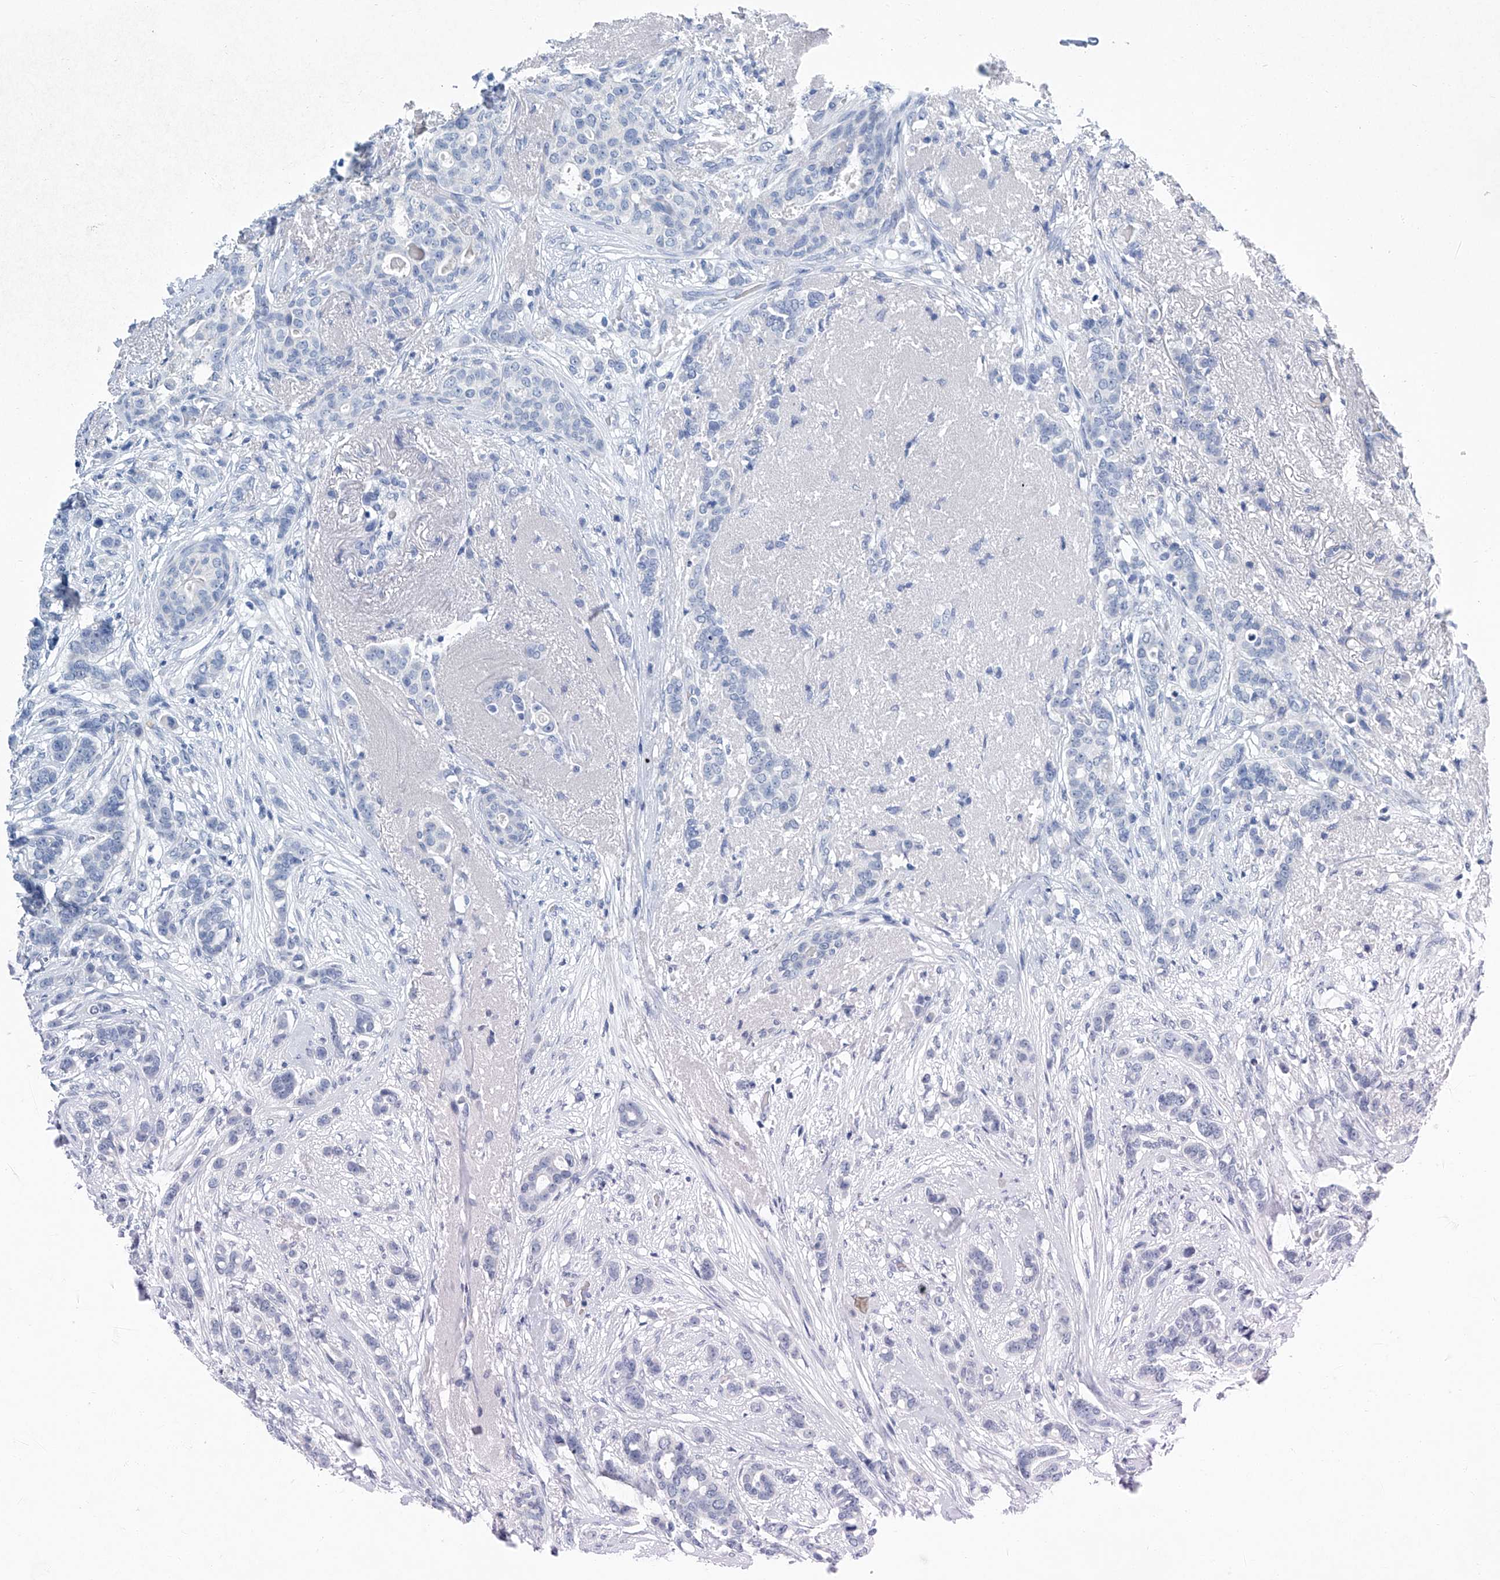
{"staining": {"intensity": "negative", "quantity": "none", "location": "none"}, "tissue": "breast cancer", "cell_type": "Tumor cells", "image_type": "cancer", "snomed": [{"axis": "morphology", "description": "Lobular carcinoma"}, {"axis": "topography", "description": "Breast"}], "caption": "Tumor cells are negative for brown protein staining in breast cancer (lobular carcinoma).", "gene": "CYP2A7", "patient": {"sex": "female", "age": 51}}